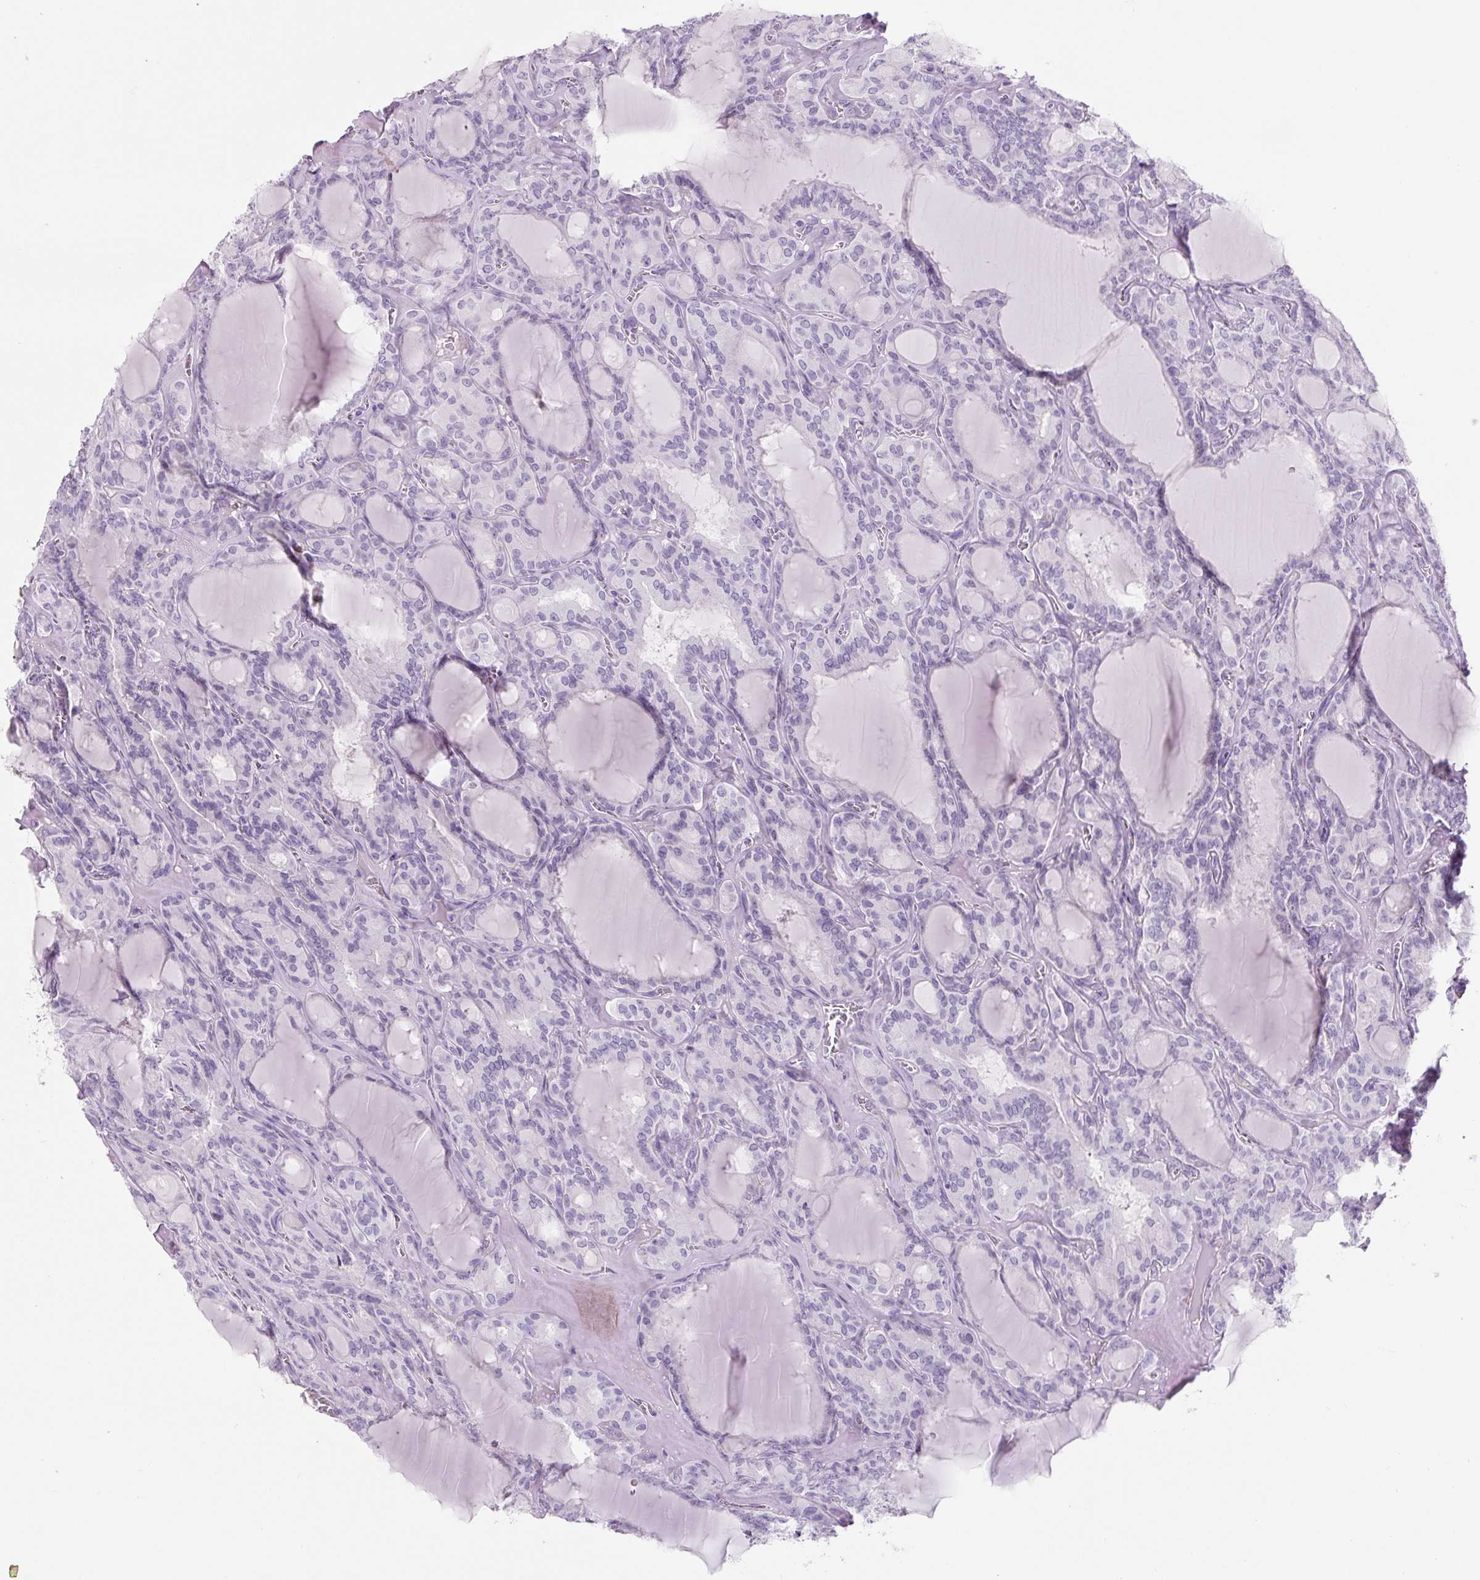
{"staining": {"intensity": "negative", "quantity": "none", "location": "none"}, "tissue": "thyroid cancer", "cell_type": "Tumor cells", "image_type": "cancer", "snomed": [{"axis": "morphology", "description": "Papillary adenocarcinoma, NOS"}, {"axis": "topography", "description": "Thyroid gland"}], "caption": "The histopathology image demonstrates no significant staining in tumor cells of thyroid cancer (papillary adenocarcinoma). (Stains: DAB IHC with hematoxylin counter stain, Microscopy: brightfield microscopy at high magnification).", "gene": "PRM1", "patient": {"sex": "male", "age": 87}}